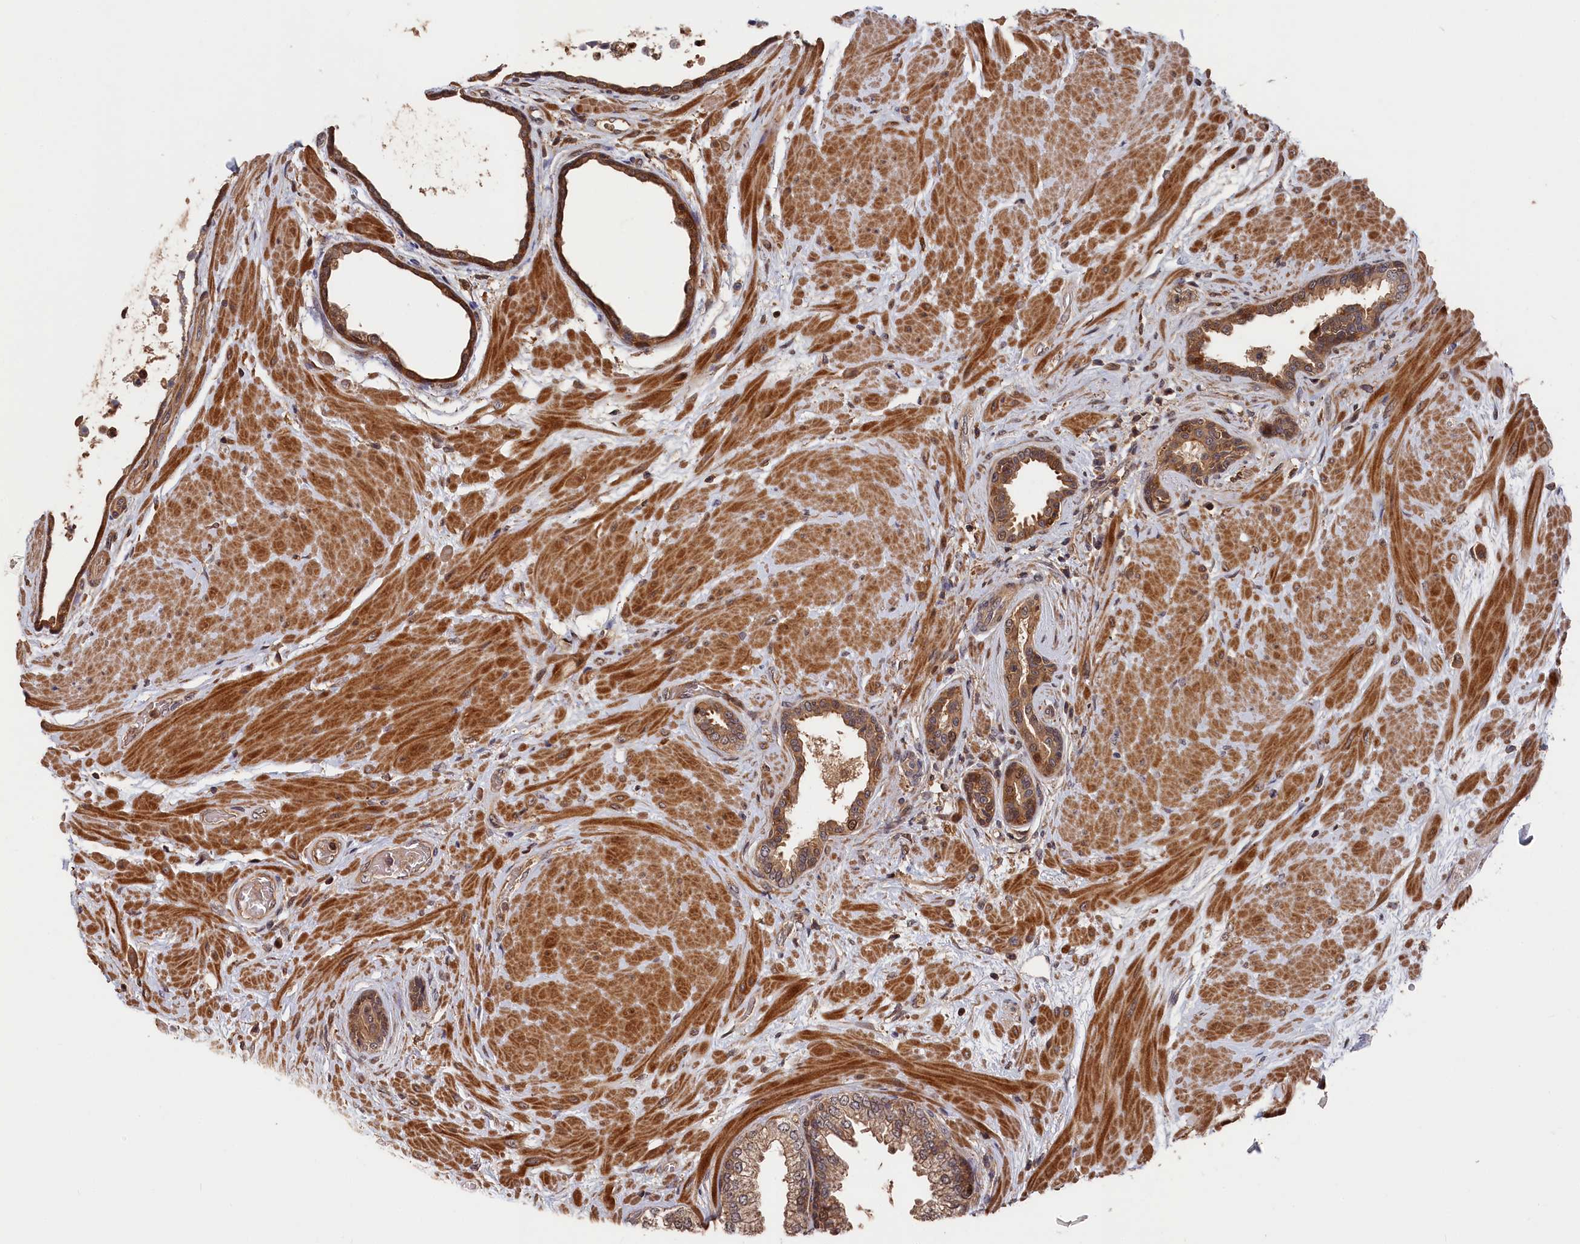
{"staining": {"intensity": "moderate", "quantity": "25%-75%", "location": "cytoplasmic/membranous"}, "tissue": "prostate", "cell_type": "Glandular cells", "image_type": "normal", "snomed": [{"axis": "morphology", "description": "Normal tissue, NOS"}, {"axis": "topography", "description": "Prostate"}], "caption": "Brown immunohistochemical staining in benign prostate shows moderate cytoplasmic/membranous staining in about 25%-75% of glandular cells.", "gene": "RMI2", "patient": {"sex": "male", "age": 48}}